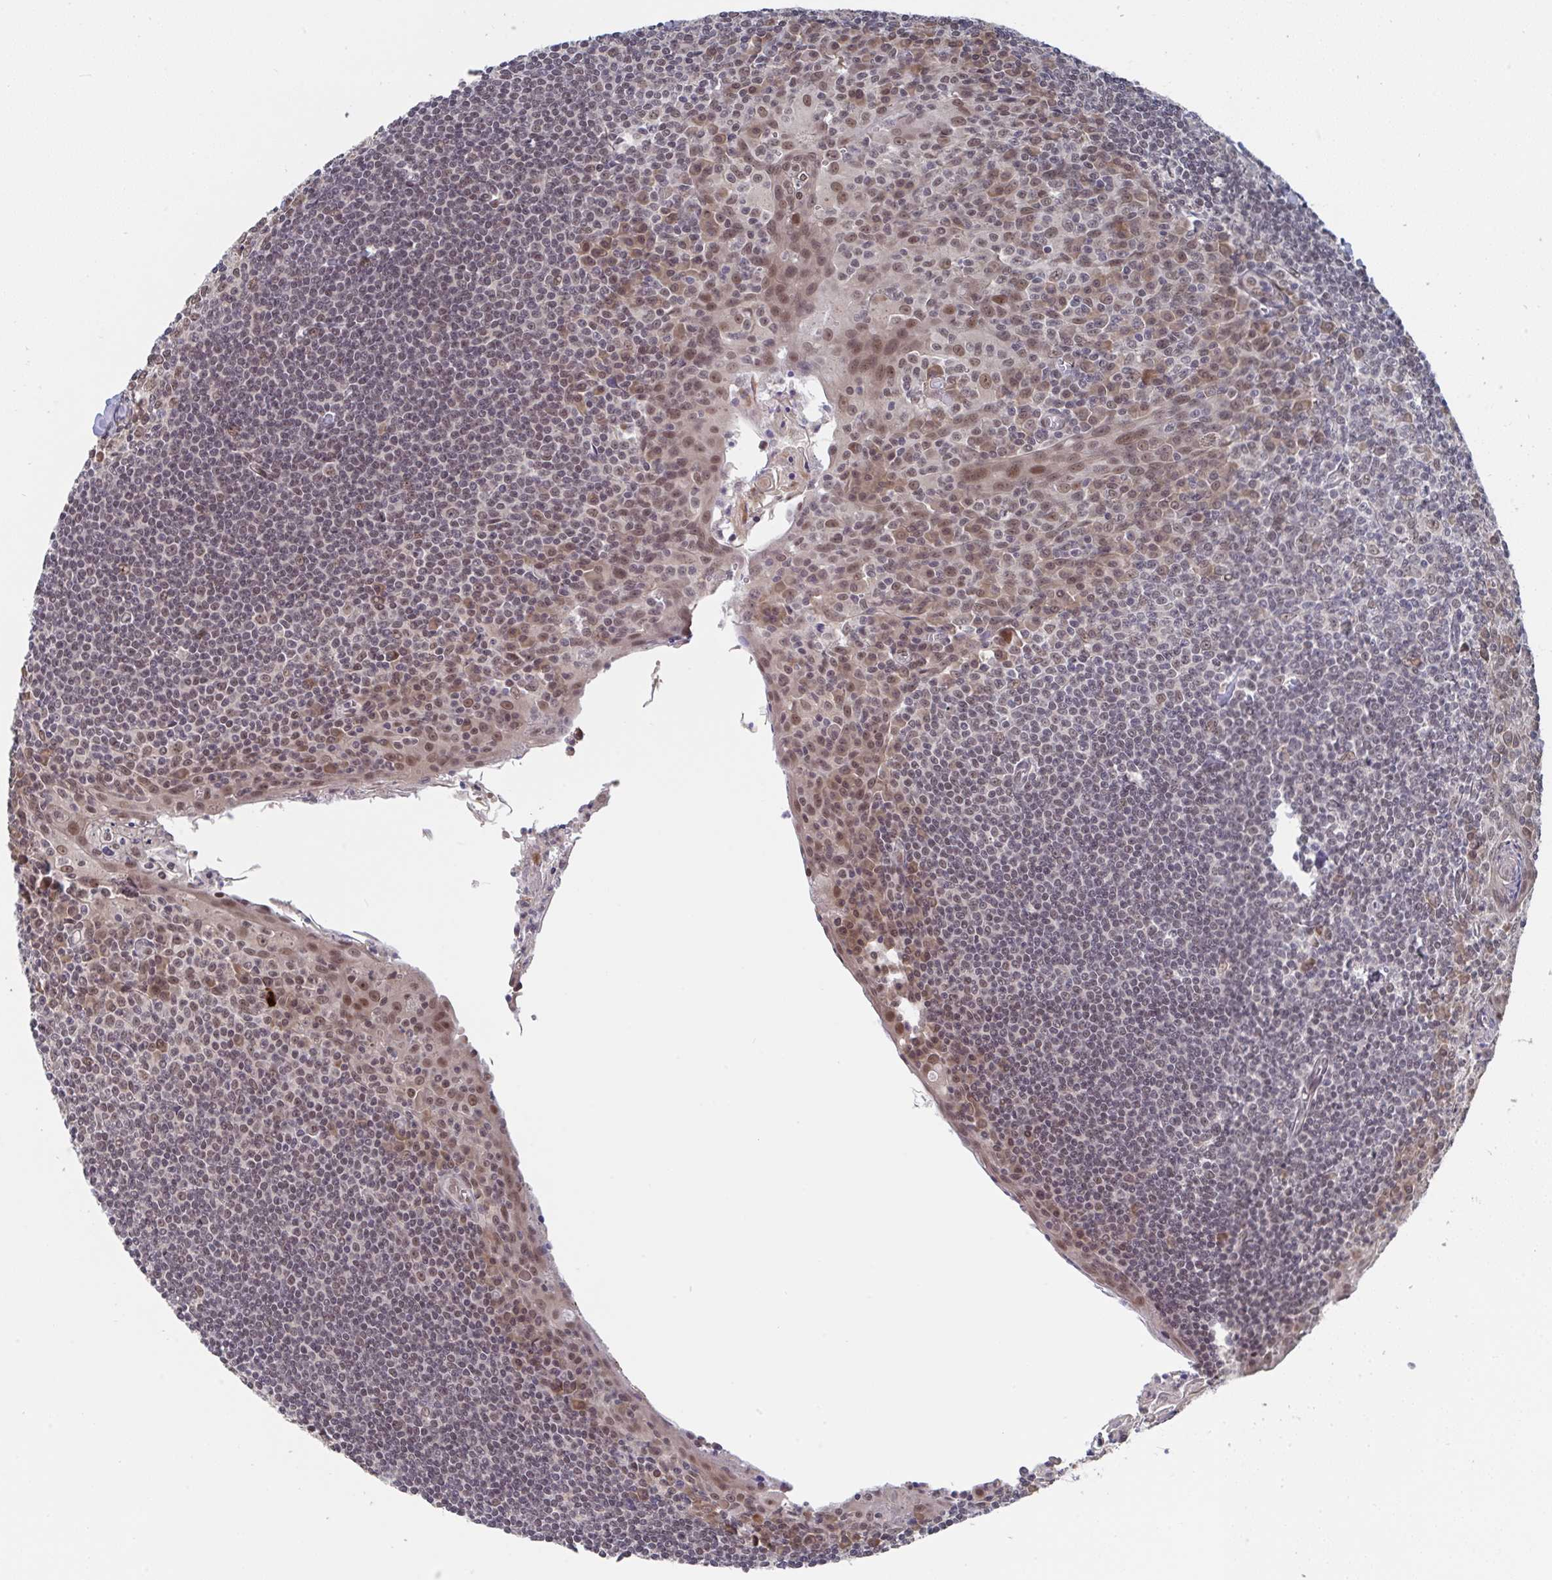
{"staining": {"intensity": "moderate", "quantity": ">75%", "location": "nuclear"}, "tissue": "tonsil", "cell_type": "Germinal center cells", "image_type": "normal", "snomed": [{"axis": "morphology", "description": "Normal tissue, NOS"}, {"axis": "topography", "description": "Tonsil"}], "caption": "Immunohistochemical staining of benign tonsil shows medium levels of moderate nuclear expression in about >75% of germinal center cells. The staining is performed using DAB (3,3'-diaminobenzidine) brown chromogen to label protein expression. The nuclei are counter-stained blue using hematoxylin.", "gene": "JMJD1C", "patient": {"sex": "male", "age": 27}}